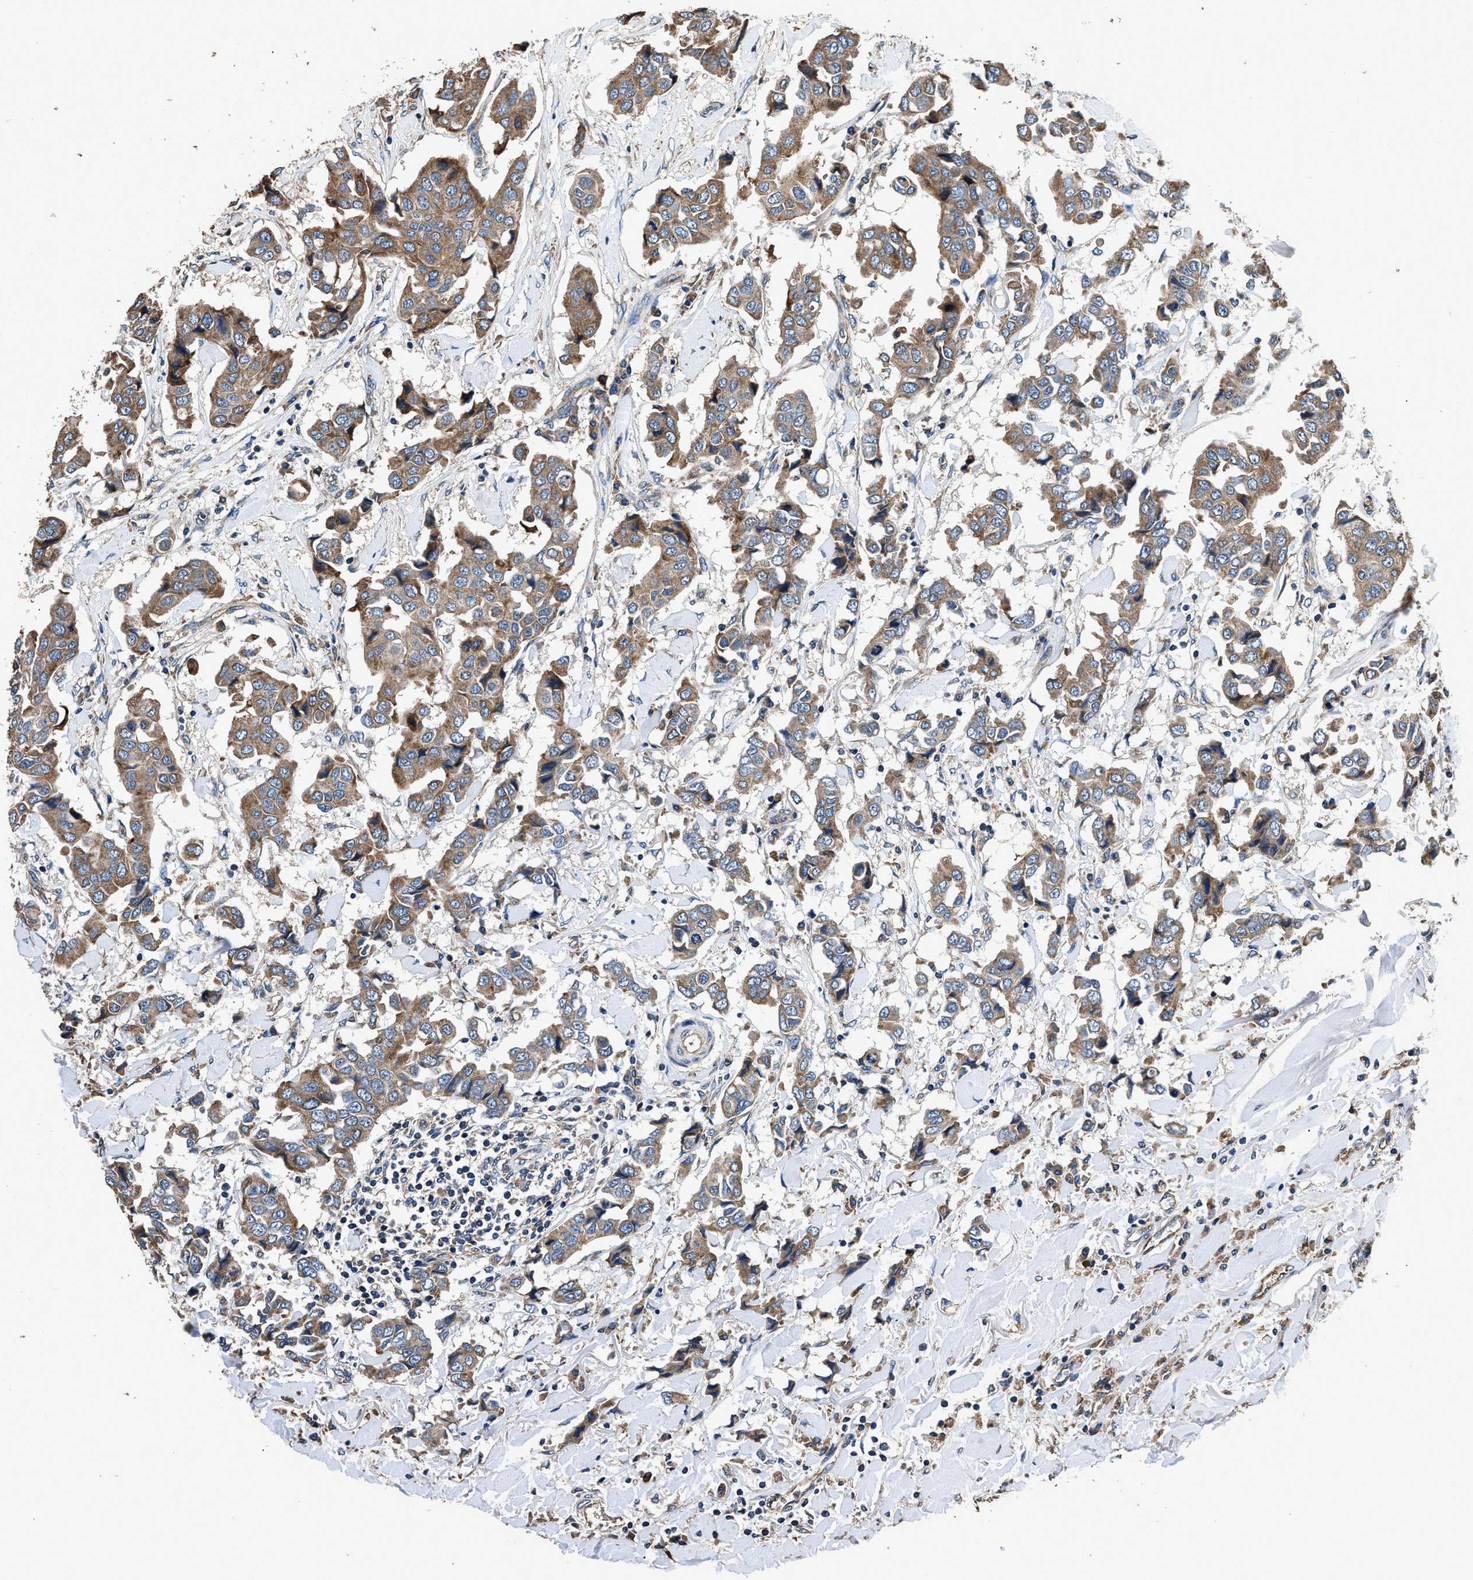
{"staining": {"intensity": "moderate", "quantity": ">75%", "location": "cytoplasmic/membranous"}, "tissue": "breast cancer", "cell_type": "Tumor cells", "image_type": "cancer", "snomed": [{"axis": "morphology", "description": "Duct carcinoma"}, {"axis": "topography", "description": "Breast"}], "caption": "Breast cancer was stained to show a protein in brown. There is medium levels of moderate cytoplasmic/membranous expression in approximately >75% of tumor cells.", "gene": "DHRS7B", "patient": {"sex": "female", "age": 80}}